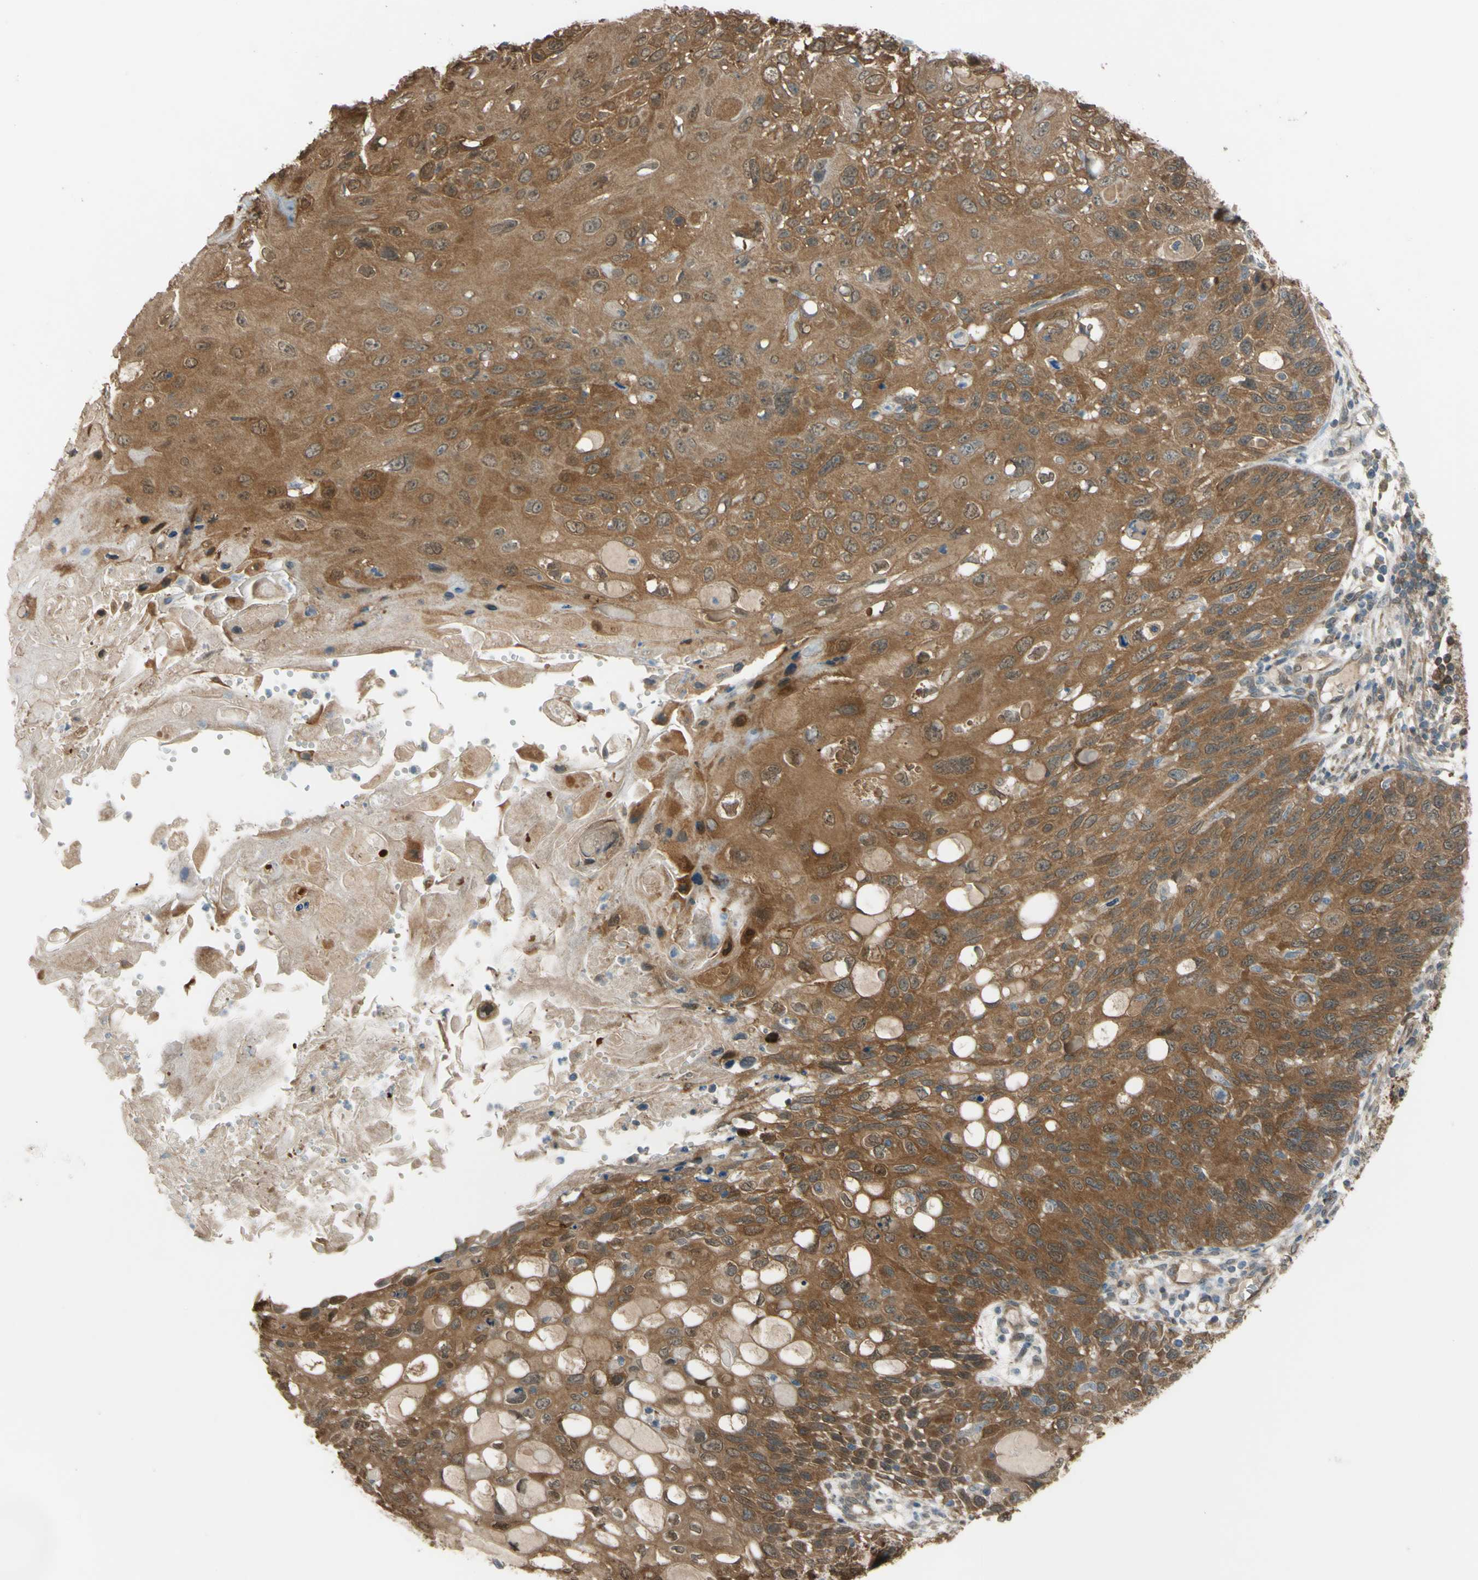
{"staining": {"intensity": "moderate", "quantity": ">75%", "location": "cytoplasmic/membranous"}, "tissue": "cervical cancer", "cell_type": "Tumor cells", "image_type": "cancer", "snomed": [{"axis": "morphology", "description": "Squamous cell carcinoma, NOS"}, {"axis": "topography", "description": "Cervix"}], "caption": "Protein expression analysis of human cervical squamous cell carcinoma reveals moderate cytoplasmic/membranous positivity in about >75% of tumor cells. Using DAB (brown) and hematoxylin (blue) stains, captured at high magnification using brightfield microscopy.", "gene": "YWHAQ", "patient": {"sex": "female", "age": 70}}